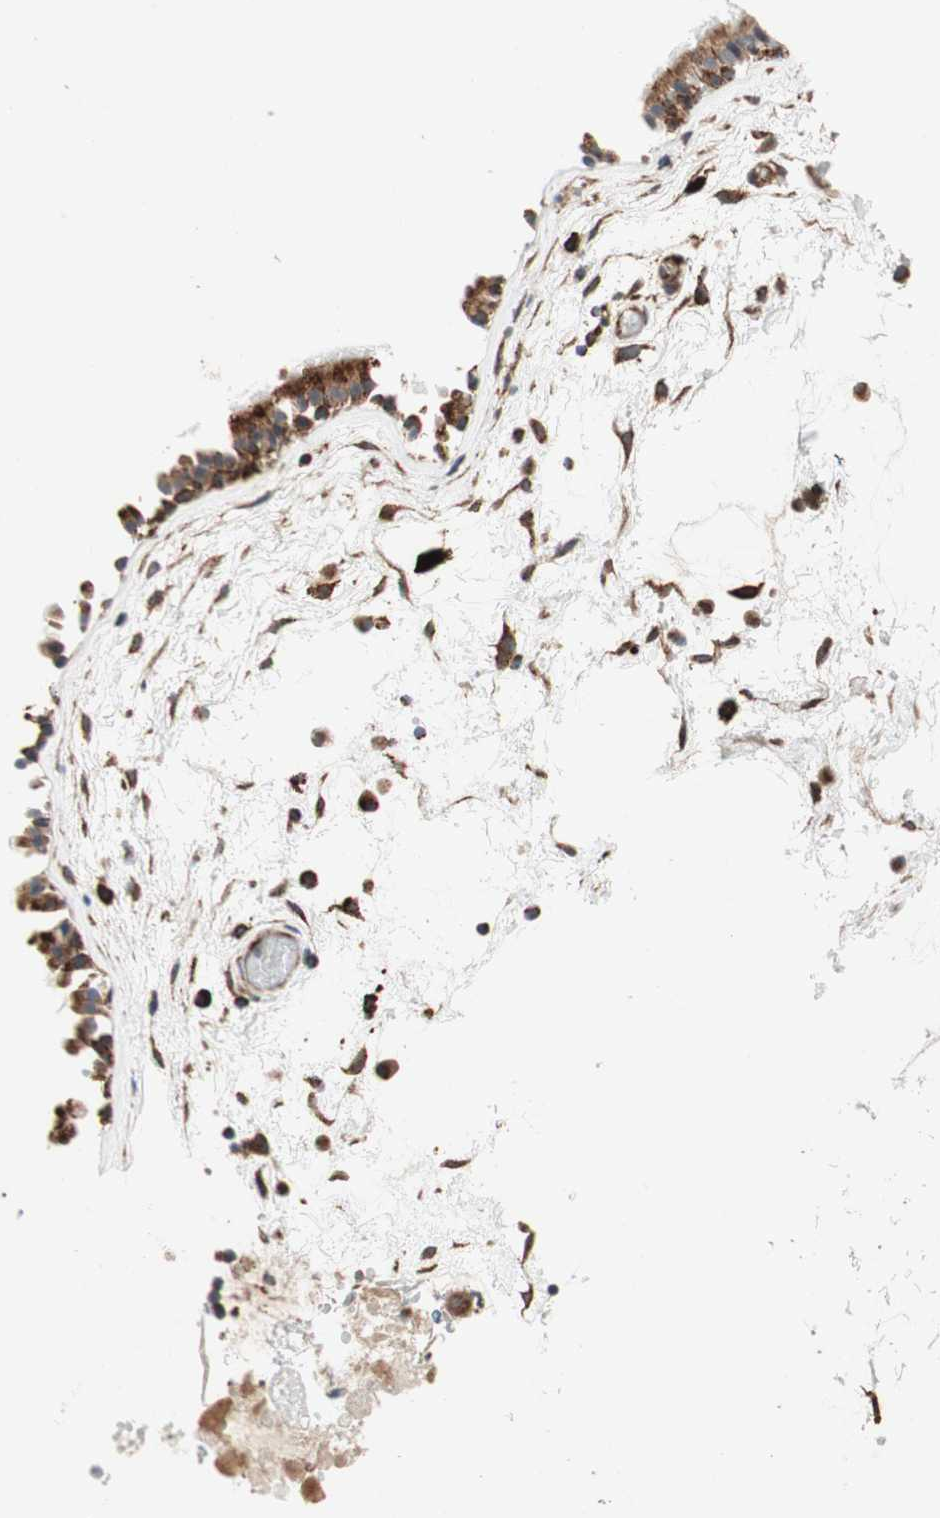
{"staining": {"intensity": "strong", "quantity": ">75%", "location": "cytoplasmic/membranous"}, "tissue": "nasopharynx", "cell_type": "Respiratory epithelial cells", "image_type": "normal", "snomed": [{"axis": "morphology", "description": "Normal tissue, NOS"}, {"axis": "morphology", "description": "Inflammation, NOS"}, {"axis": "topography", "description": "Nasopharynx"}], "caption": "Immunohistochemical staining of normal nasopharynx demonstrates high levels of strong cytoplasmic/membranous positivity in approximately >75% of respiratory epithelial cells. Immunohistochemistry (ihc) stains the protein in brown and the nuclei are stained blue.", "gene": "AKAP1", "patient": {"sex": "male", "age": 48}}